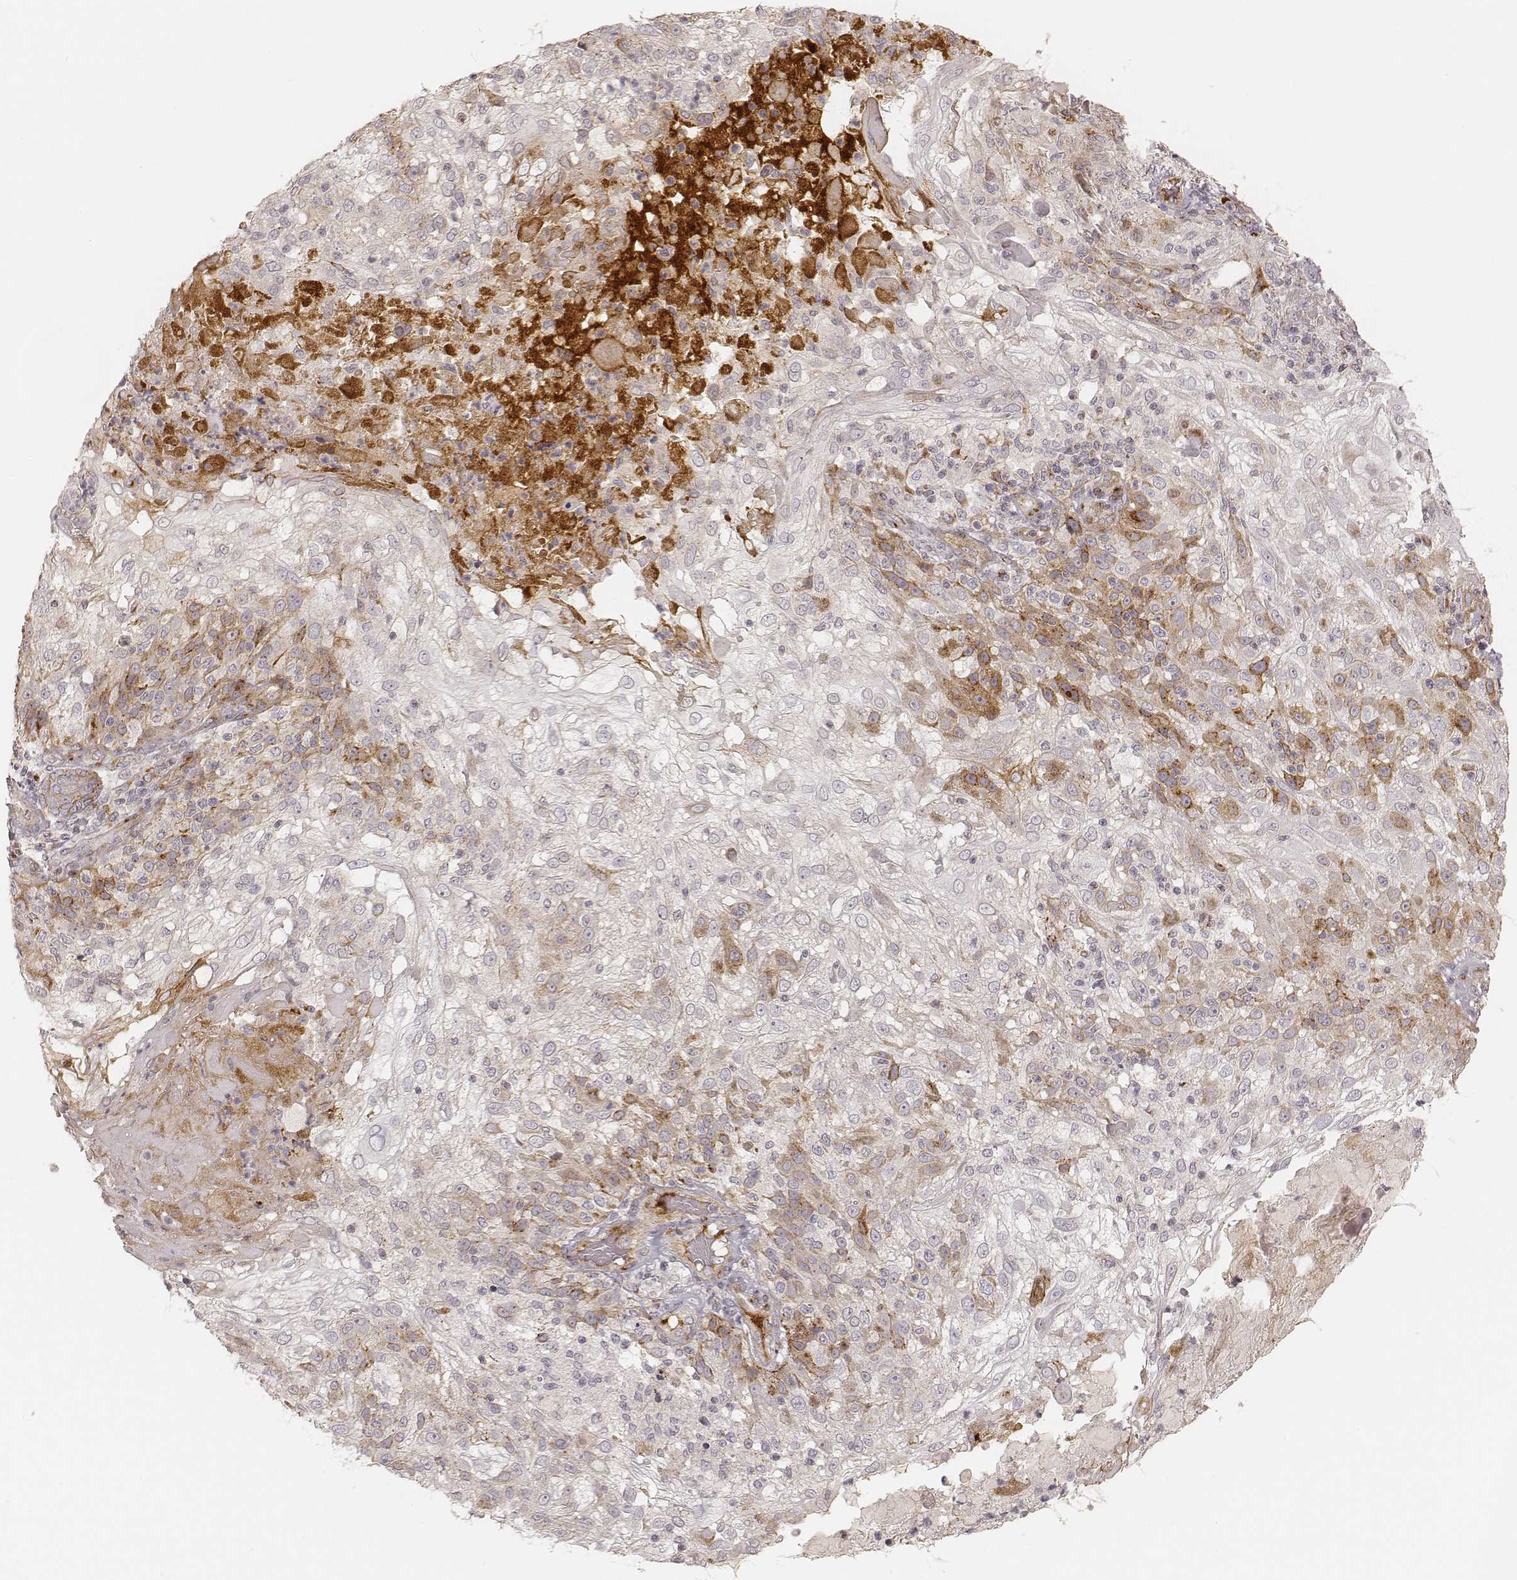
{"staining": {"intensity": "moderate", "quantity": "<25%", "location": "cytoplasmic/membranous"}, "tissue": "skin cancer", "cell_type": "Tumor cells", "image_type": "cancer", "snomed": [{"axis": "morphology", "description": "Normal tissue, NOS"}, {"axis": "morphology", "description": "Squamous cell carcinoma, NOS"}, {"axis": "topography", "description": "Skin"}], "caption": "Tumor cells show low levels of moderate cytoplasmic/membranous staining in approximately <25% of cells in skin cancer. (Stains: DAB in brown, nuclei in blue, Microscopy: brightfield microscopy at high magnification).", "gene": "GORASP2", "patient": {"sex": "female", "age": 83}}